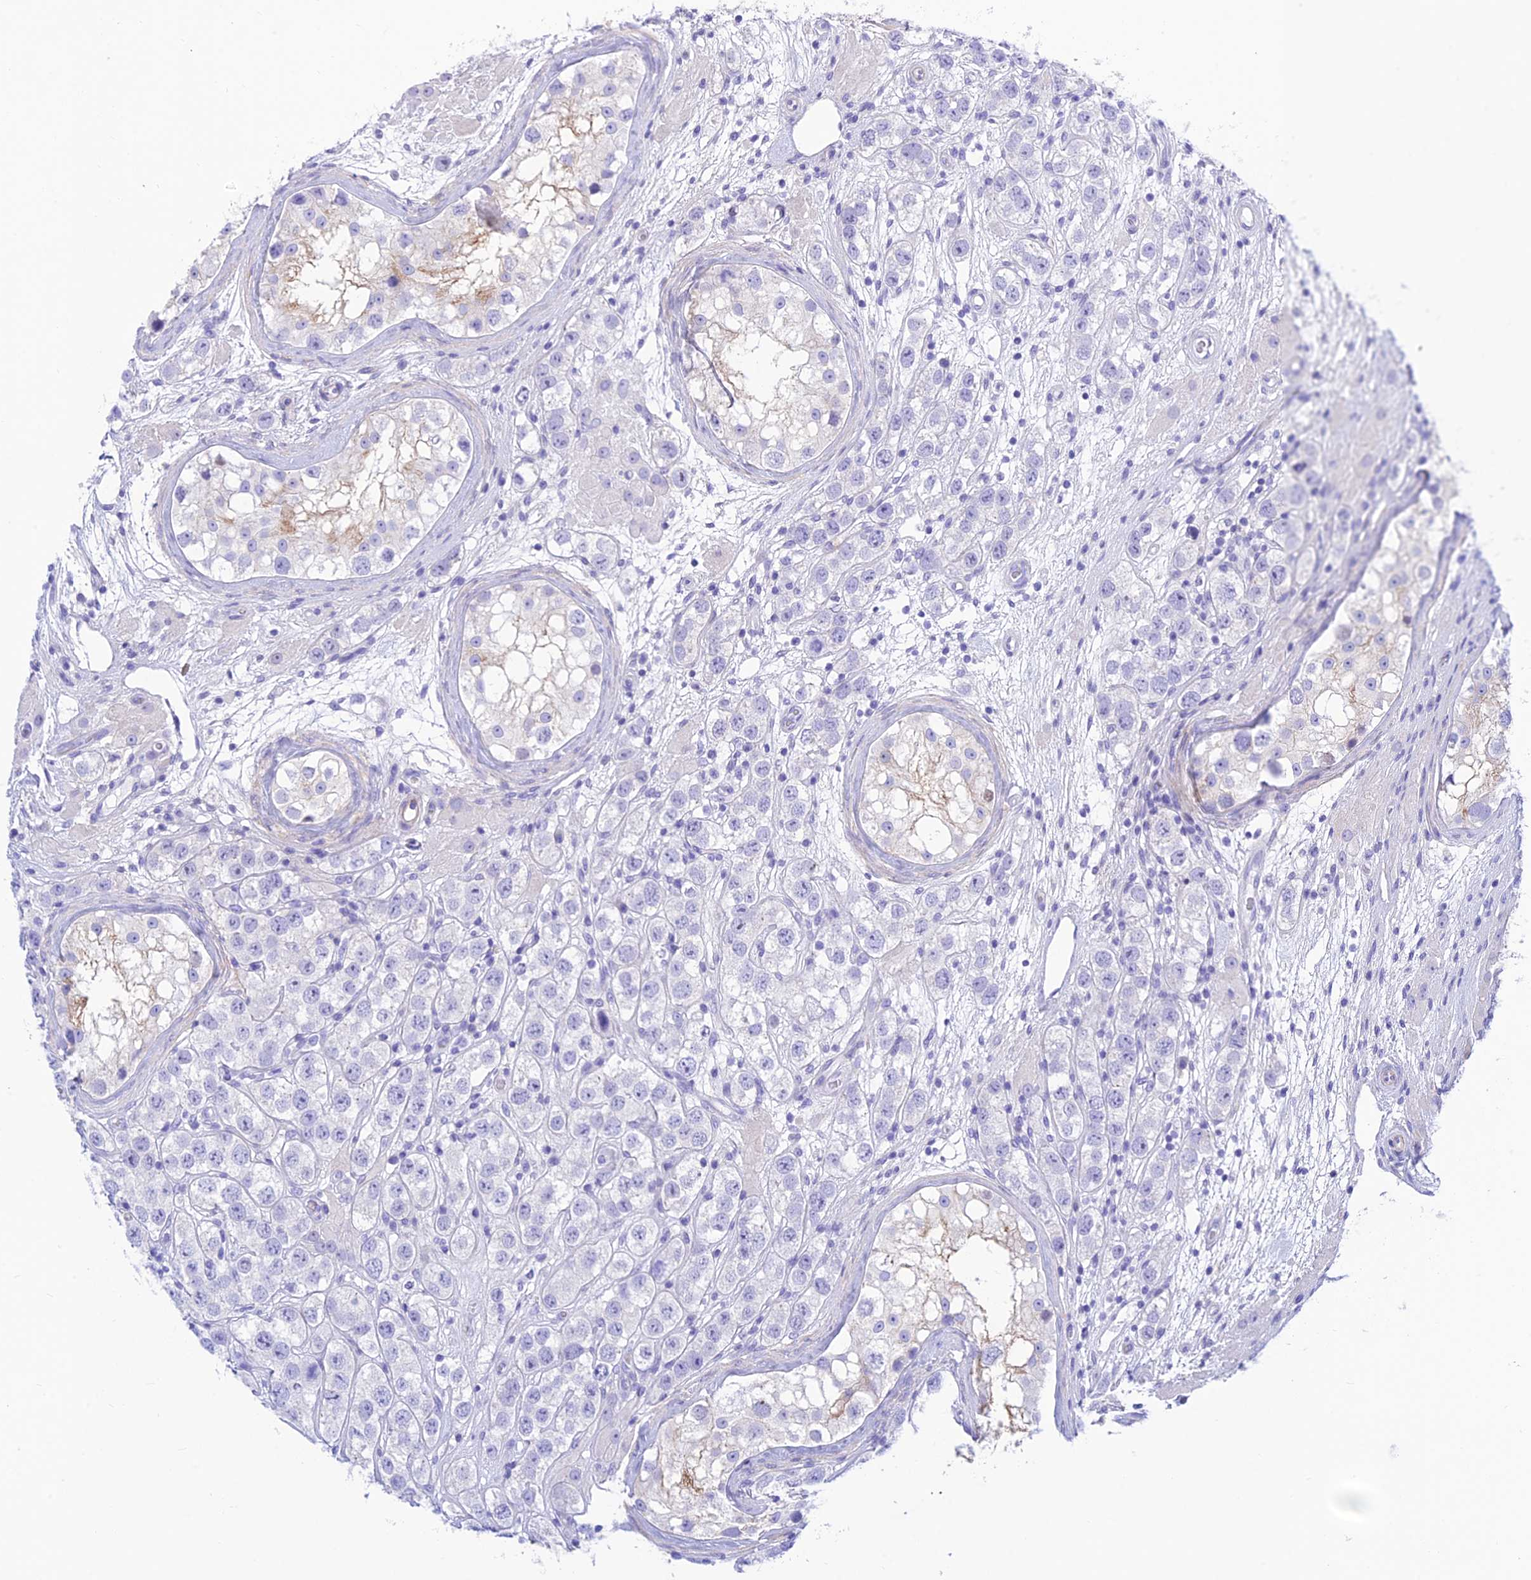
{"staining": {"intensity": "negative", "quantity": "none", "location": "none"}, "tissue": "testis cancer", "cell_type": "Tumor cells", "image_type": "cancer", "snomed": [{"axis": "morphology", "description": "Seminoma, NOS"}, {"axis": "topography", "description": "Testis"}], "caption": "This is an immunohistochemistry (IHC) photomicrograph of testis cancer. There is no staining in tumor cells.", "gene": "PRNP", "patient": {"sex": "male", "age": 28}}